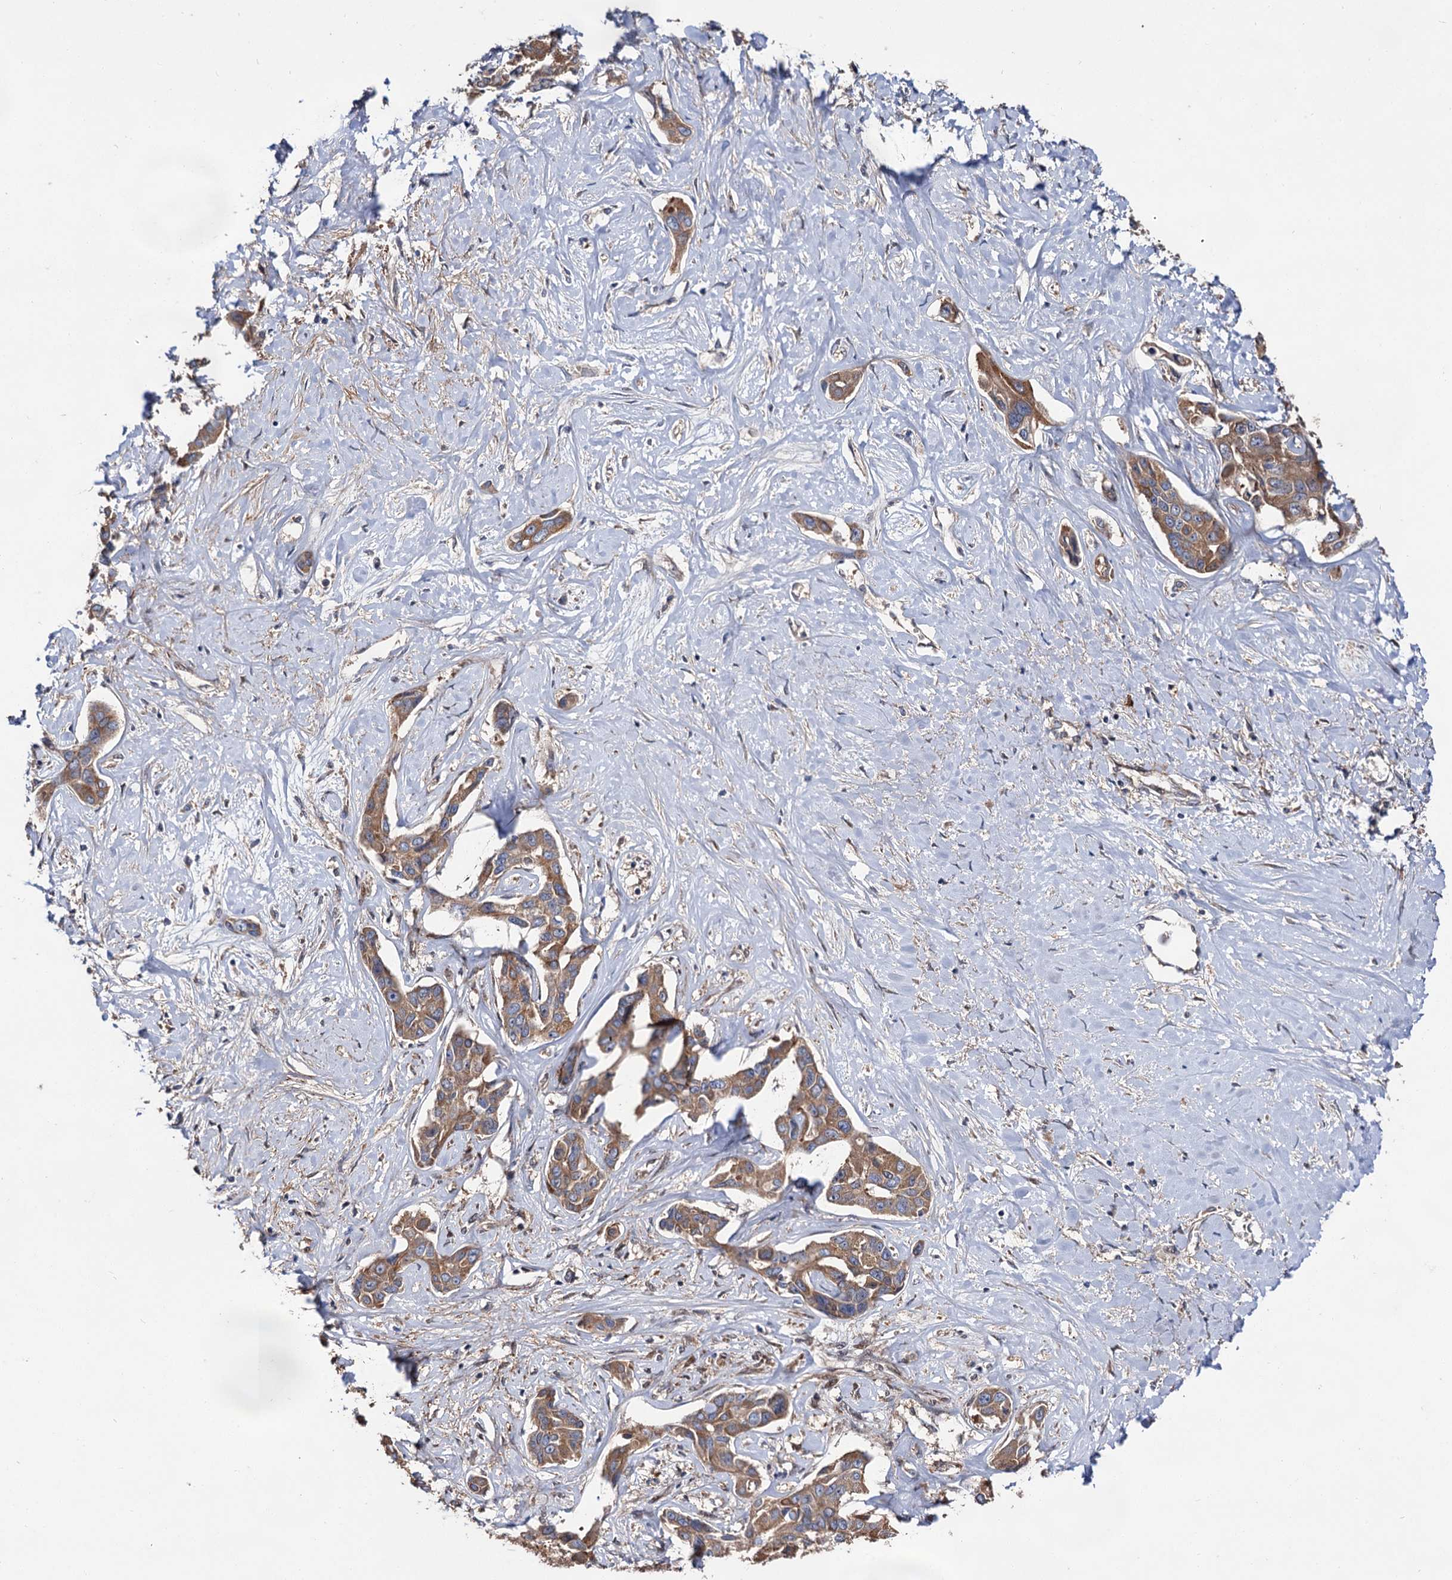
{"staining": {"intensity": "moderate", "quantity": ">75%", "location": "cytoplasmic/membranous"}, "tissue": "liver cancer", "cell_type": "Tumor cells", "image_type": "cancer", "snomed": [{"axis": "morphology", "description": "Cholangiocarcinoma"}, {"axis": "topography", "description": "Liver"}], "caption": "This histopathology image displays immunohistochemistry (IHC) staining of liver cancer (cholangiocarcinoma), with medium moderate cytoplasmic/membranous expression in approximately >75% of tumor cells.", "gene": "NAA25", "patient": {"sex": "male", "age": 59}}